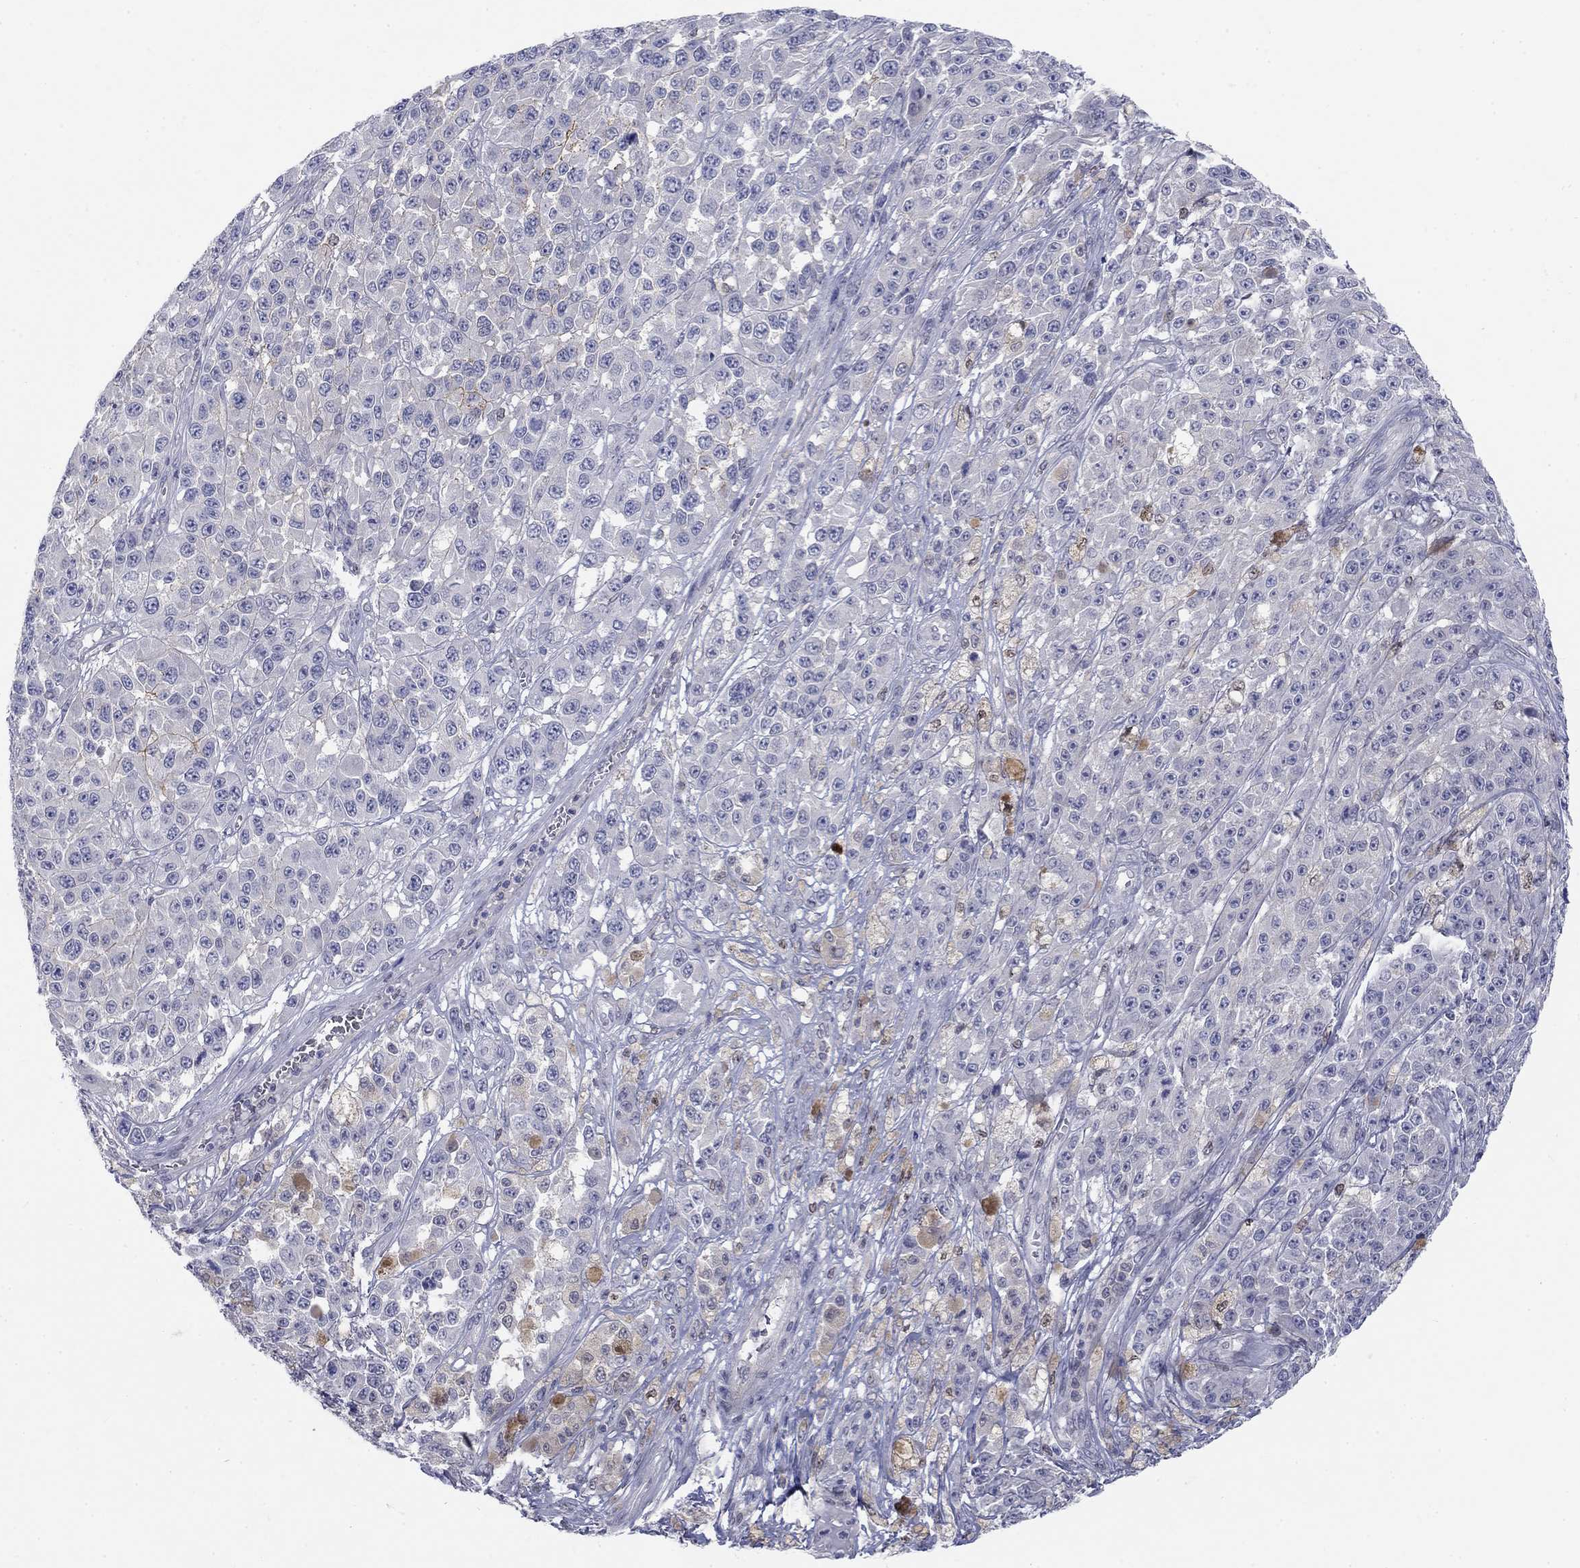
{"staining": {"intensity": "negative", "quantity": "none", "location": "none"}, "tissue": "melanoma", "cell_type": "Tumor cells", "image_type": "cancer", "snomed": [{"axis": "morphology", "description": "Malignant melanoma, NOS"}, {"axis": "topography", "description": "Skin"}], "caption": "An immunohistochemistry (IHC) histopathology image of melanoma is shown. There is no staining in tumor cells of melanoma. The staining is performed using DAB (3,3'-diaminobenzidine) brown chromogen with nuclei counter-stained in using hematoxylin.", "gene": "EGFLAM", "patient": {"sex": "female", "age": 58}}